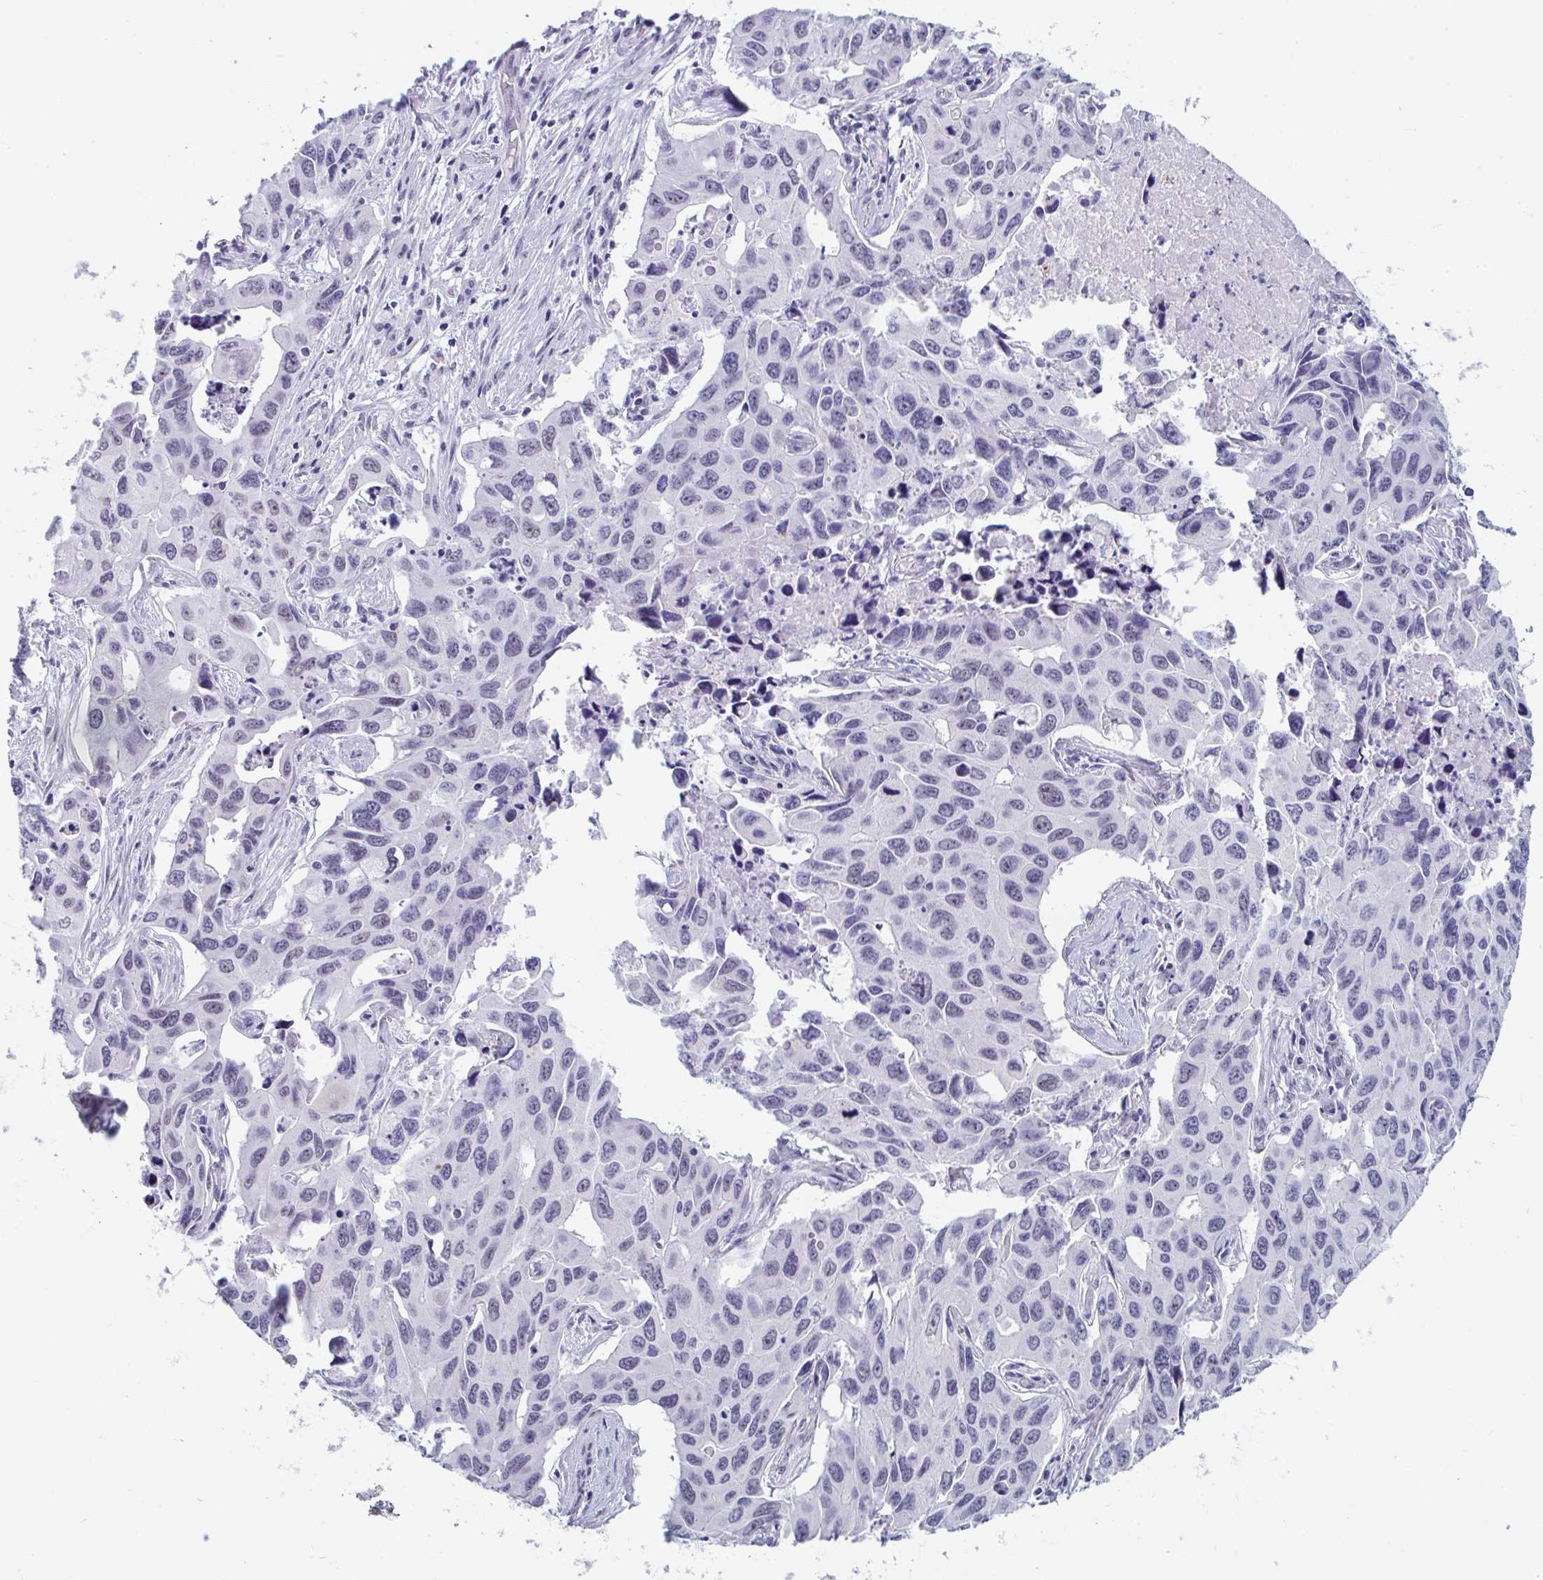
{"staining": {"intensity": "negative", "quantity": "none", "location": "none"}, "tissue": "lung cancer", "cell_type": "Tumor cells", "image_type": "cancer", "snomed": [{"axis": "morphology", "description": "Adenocarcinoma, NOS"}, {"axis": "topography", "description": "Lung"}], "caption": "DAB immunohistochemical staining of adenocarcinoma (lung) shows no significant staining in tumor cells.", "gene": "CDK13", "patient": {"sex": "male", "age": 64}}